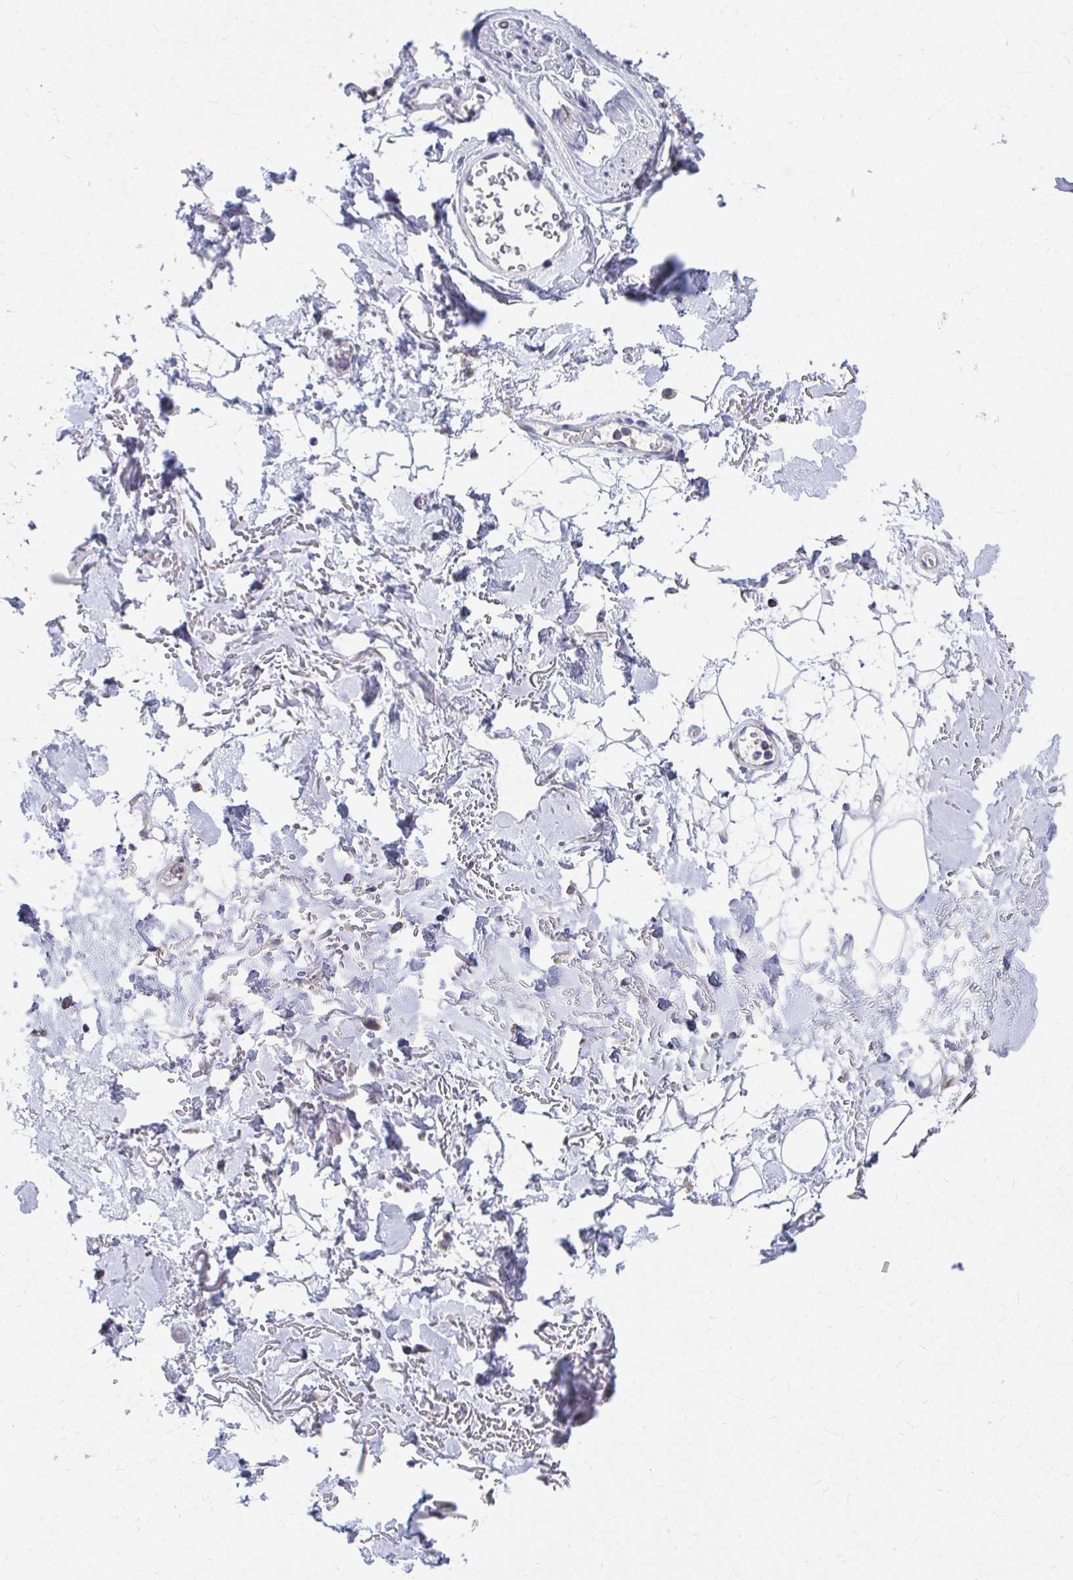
{"staining": {"intensity": "negative", "quantity": "none", "location": "none"}, "tissue": "adipose tissue", "cell_type": "Adipocytes", "image_type": "normal", "snomed": [{"axis": "morphology", "description": "Normal tissue, NOS"}, {"axis": "topography", "description": "Anal"}, {"axis": "topography", "description": "Peripheral nerve tissue"}], "caption": "Micrograph shows no significant protein expression in adipocytes of unremarkable adipose tissue. Nuclei are stained in blue.", "gene": "RCC1L", "patient": {"sex": "male", "age": 78}}